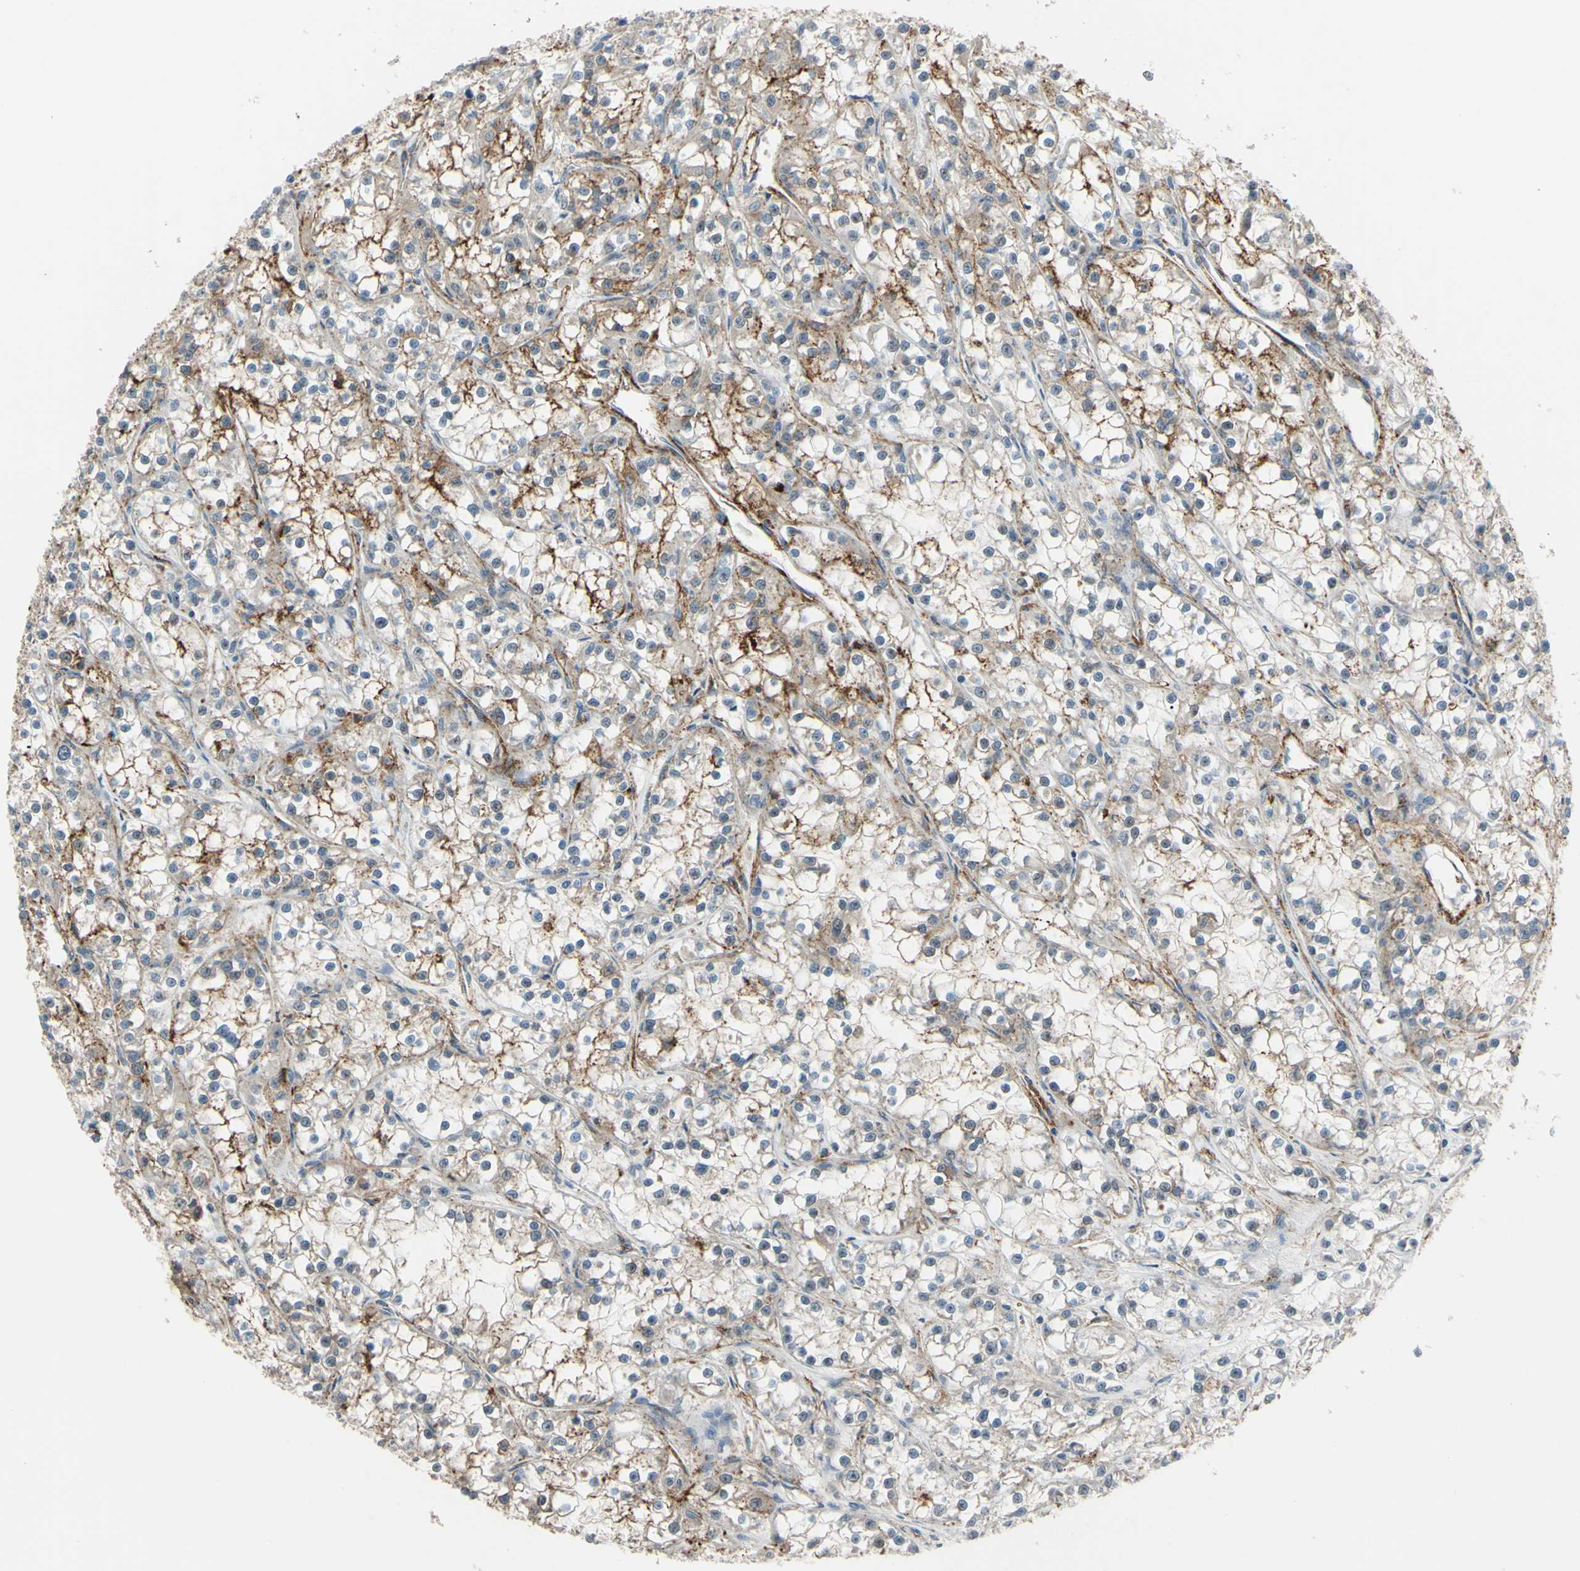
{"staining": {"intensity": "weak", "quantity": "<25%", "location": "cytoplasmic/membranous"}, "tissue": "renal cancer", "cell_type": "Tumor cells", "image_type": "cancer", "snomed": [{"axis": "morphology", "description": "Adenocarcinoma, NOS"}, {"axis": "topography", "description": "Kidney"}], "caption": "Immunohistochemical staining of renal cancer shows no significant positivity in tumor cells.", "gene": "POR", "patient": {"sex": "female", "age": 52}}